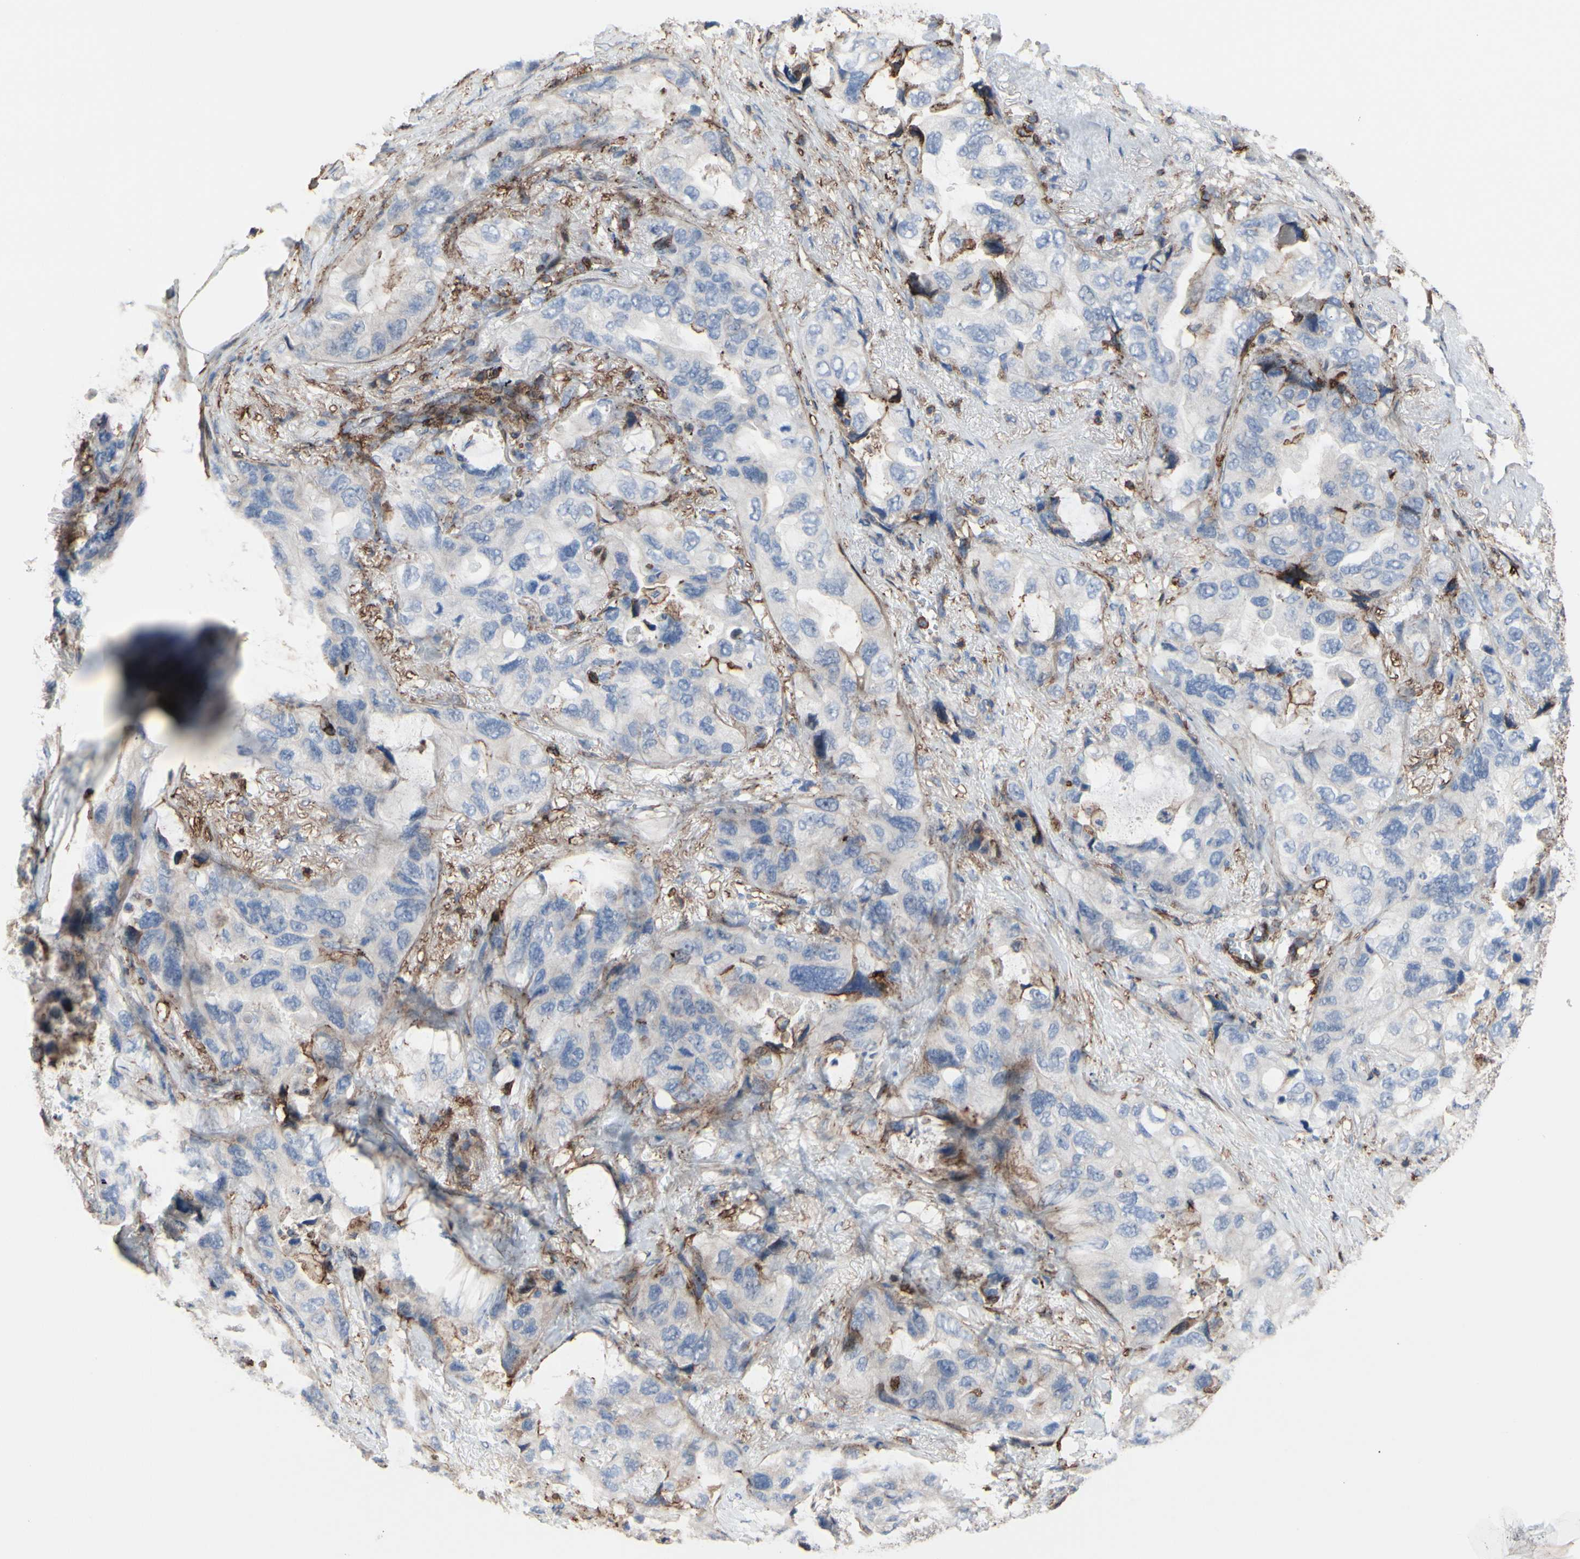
{"staining": {"intensity": "weak", "quantity": "<25%", "location": "cytoplasmic/membranous"}, "tissue": "lung cancer", "cell_type": "Tumor cells", "image_type": "cancer", "snomed": [{"axis": "morphology", "description": "Squamous cell carcinoma, NOS"}, {"axis": "topography", "description": "Lung"}], "caption": "The immunohistochemistry micrograph has no significant expression in tumor cells of lung cancer (squamous cell carcinoma) tissue.", "gene": "ANXA6", "patient": {"sex": "female", "age": 73}}